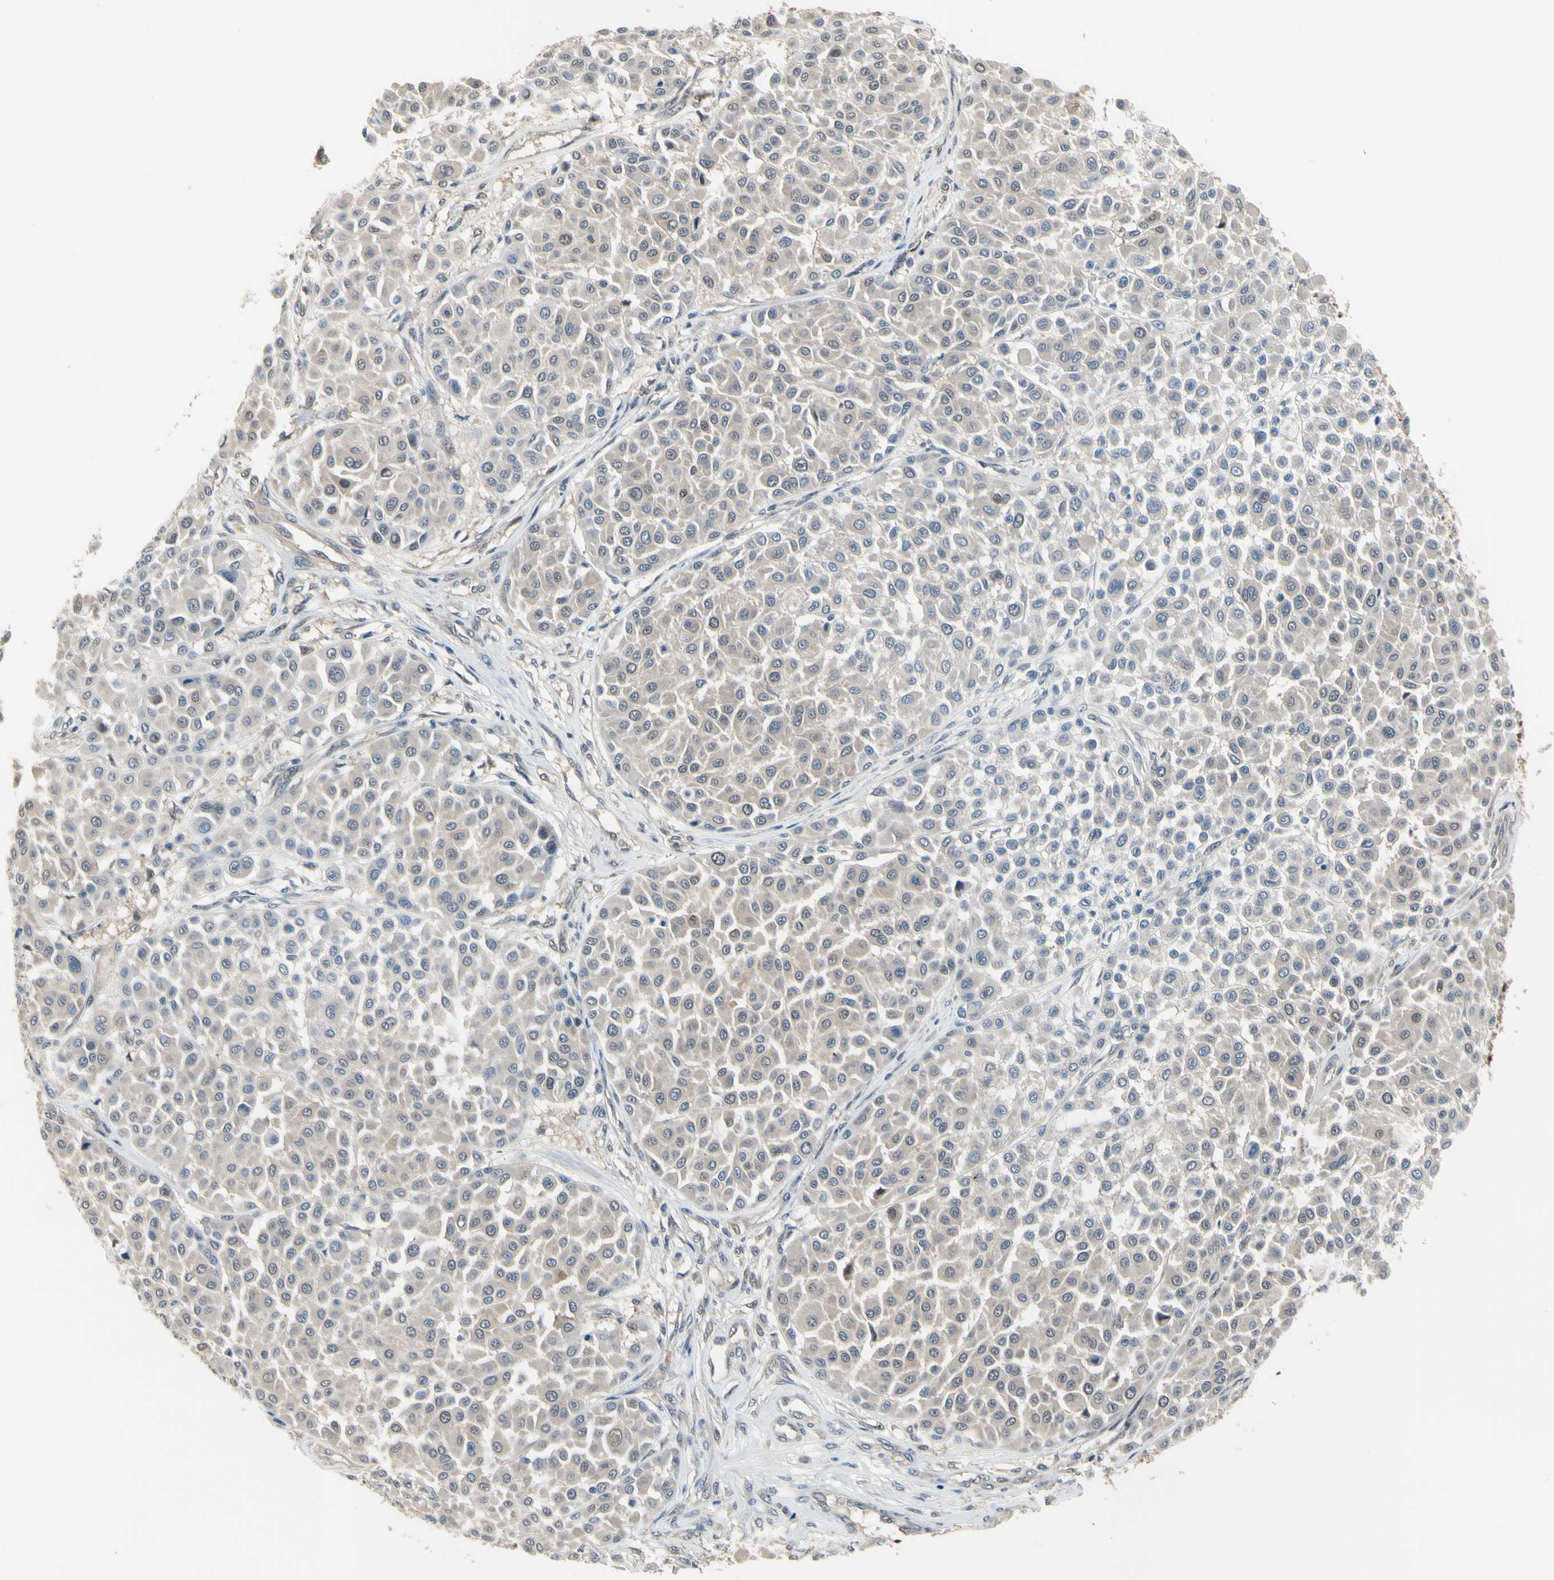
{"staining": {"intensity": "weak", "quantity": "25%-75%", "location": "nuclear"}, "tissue": "melanoma", "cell_type": "Tumor cells", "image_type": "cancer", "snomed": [{"axis": "morphology", "description": "Malignant melanoma, Metastatic site"}, {"axis": "topography", "description": "Soft tissue"}], "caption": "Weak nuclear expression for a protein is seen in about 25%-75% of tumor cells of melanoma using immunohistochemistry.", "gene": "HSPA4", "patient": {"sex": "male", "age": 41}}